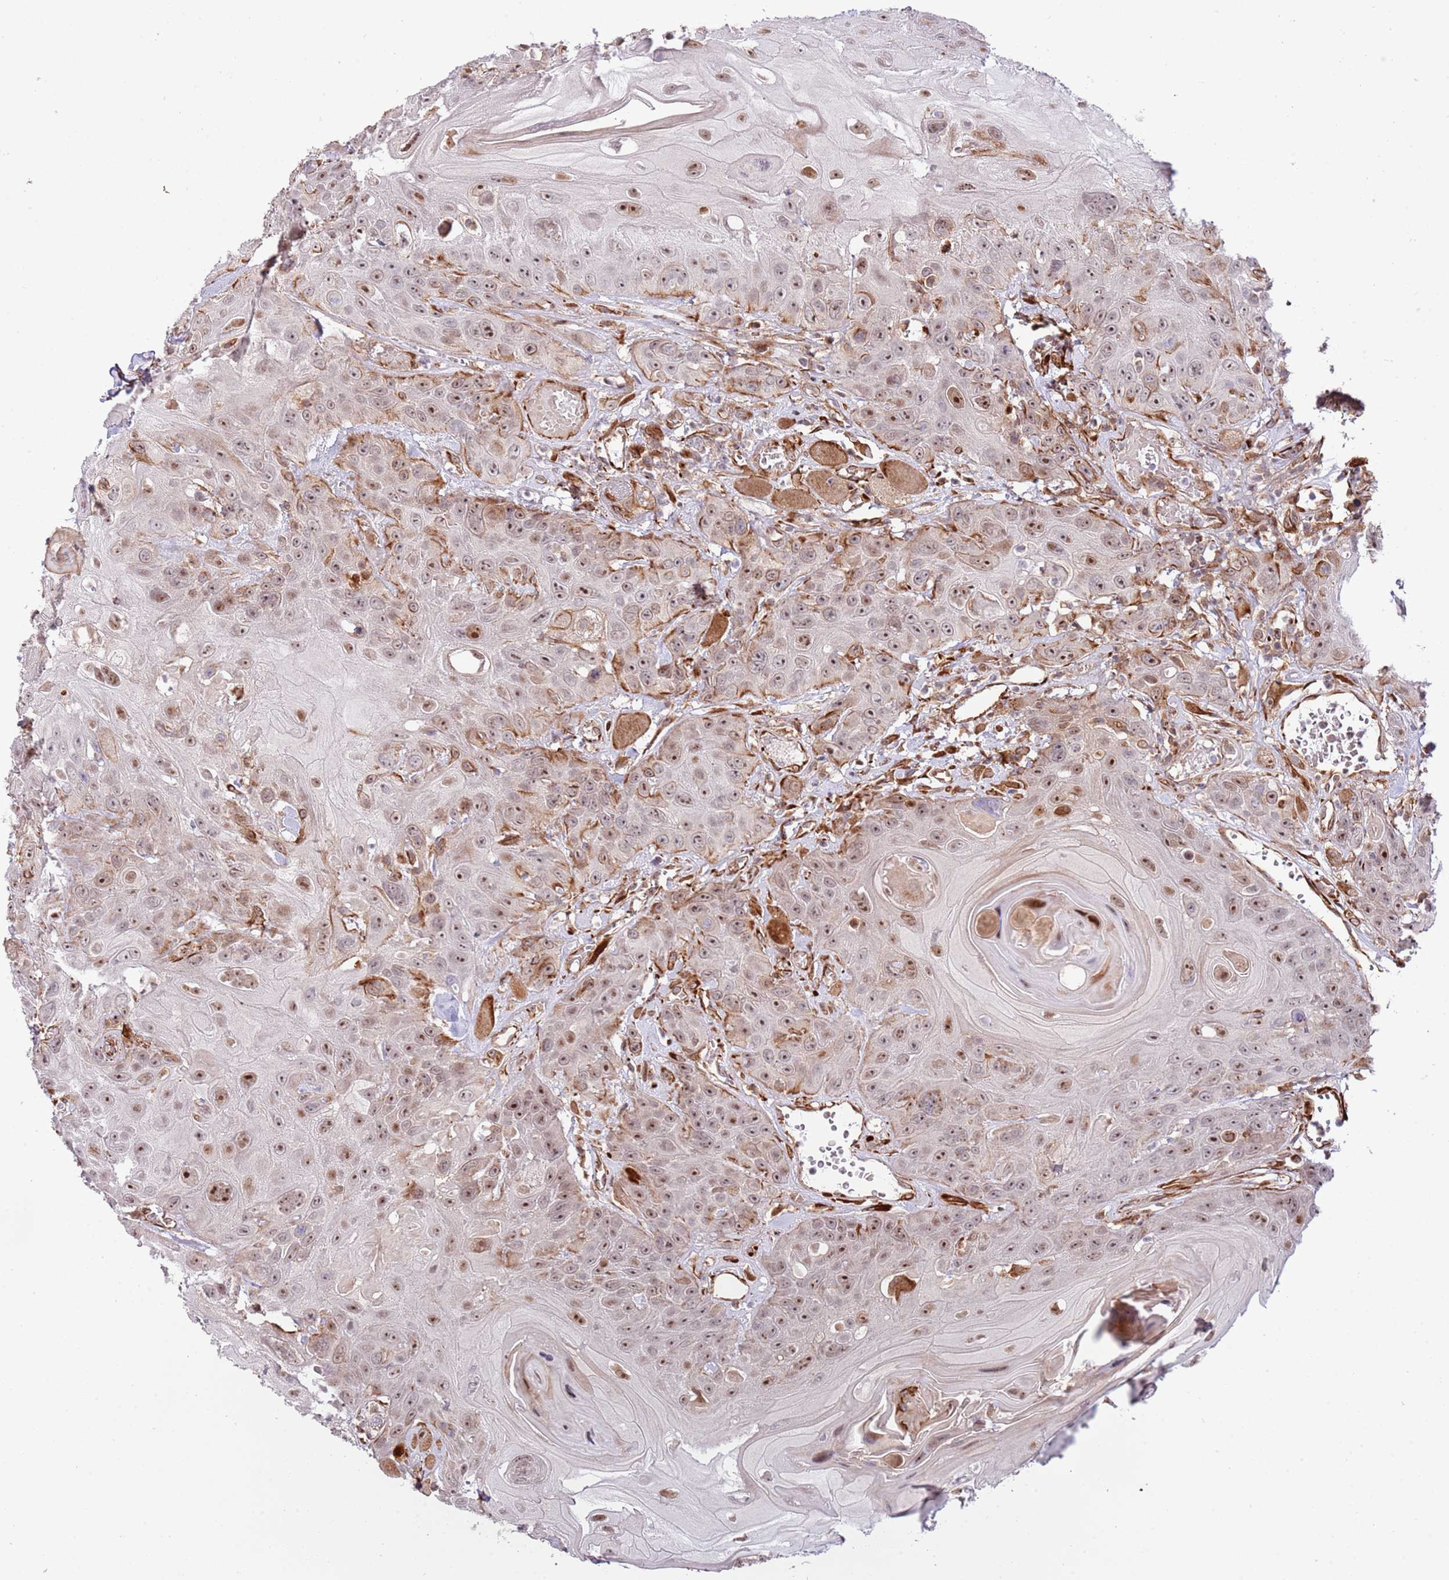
{"staining": {"intensity": "moderate", "quantity": ">75%", "location": "nuclear"}, "tissue": "head and neck cancer", "cell_type": "Tumor cells", "image_type": "cancer", "snomed": [{"axis": "morphology", "description": "Squamous cell carcinoma, NOS"}, {"axis": "topography", "description": "Head-Neck"}], "caption": "Head and neck squamous cell carcinoma was stained to show a protein in brown. There is medium levels of moderate nuclear positivity in about >75% of tumor cells.", "gene": "NEK3", "patient": {"sex": "female", "age": 59}}